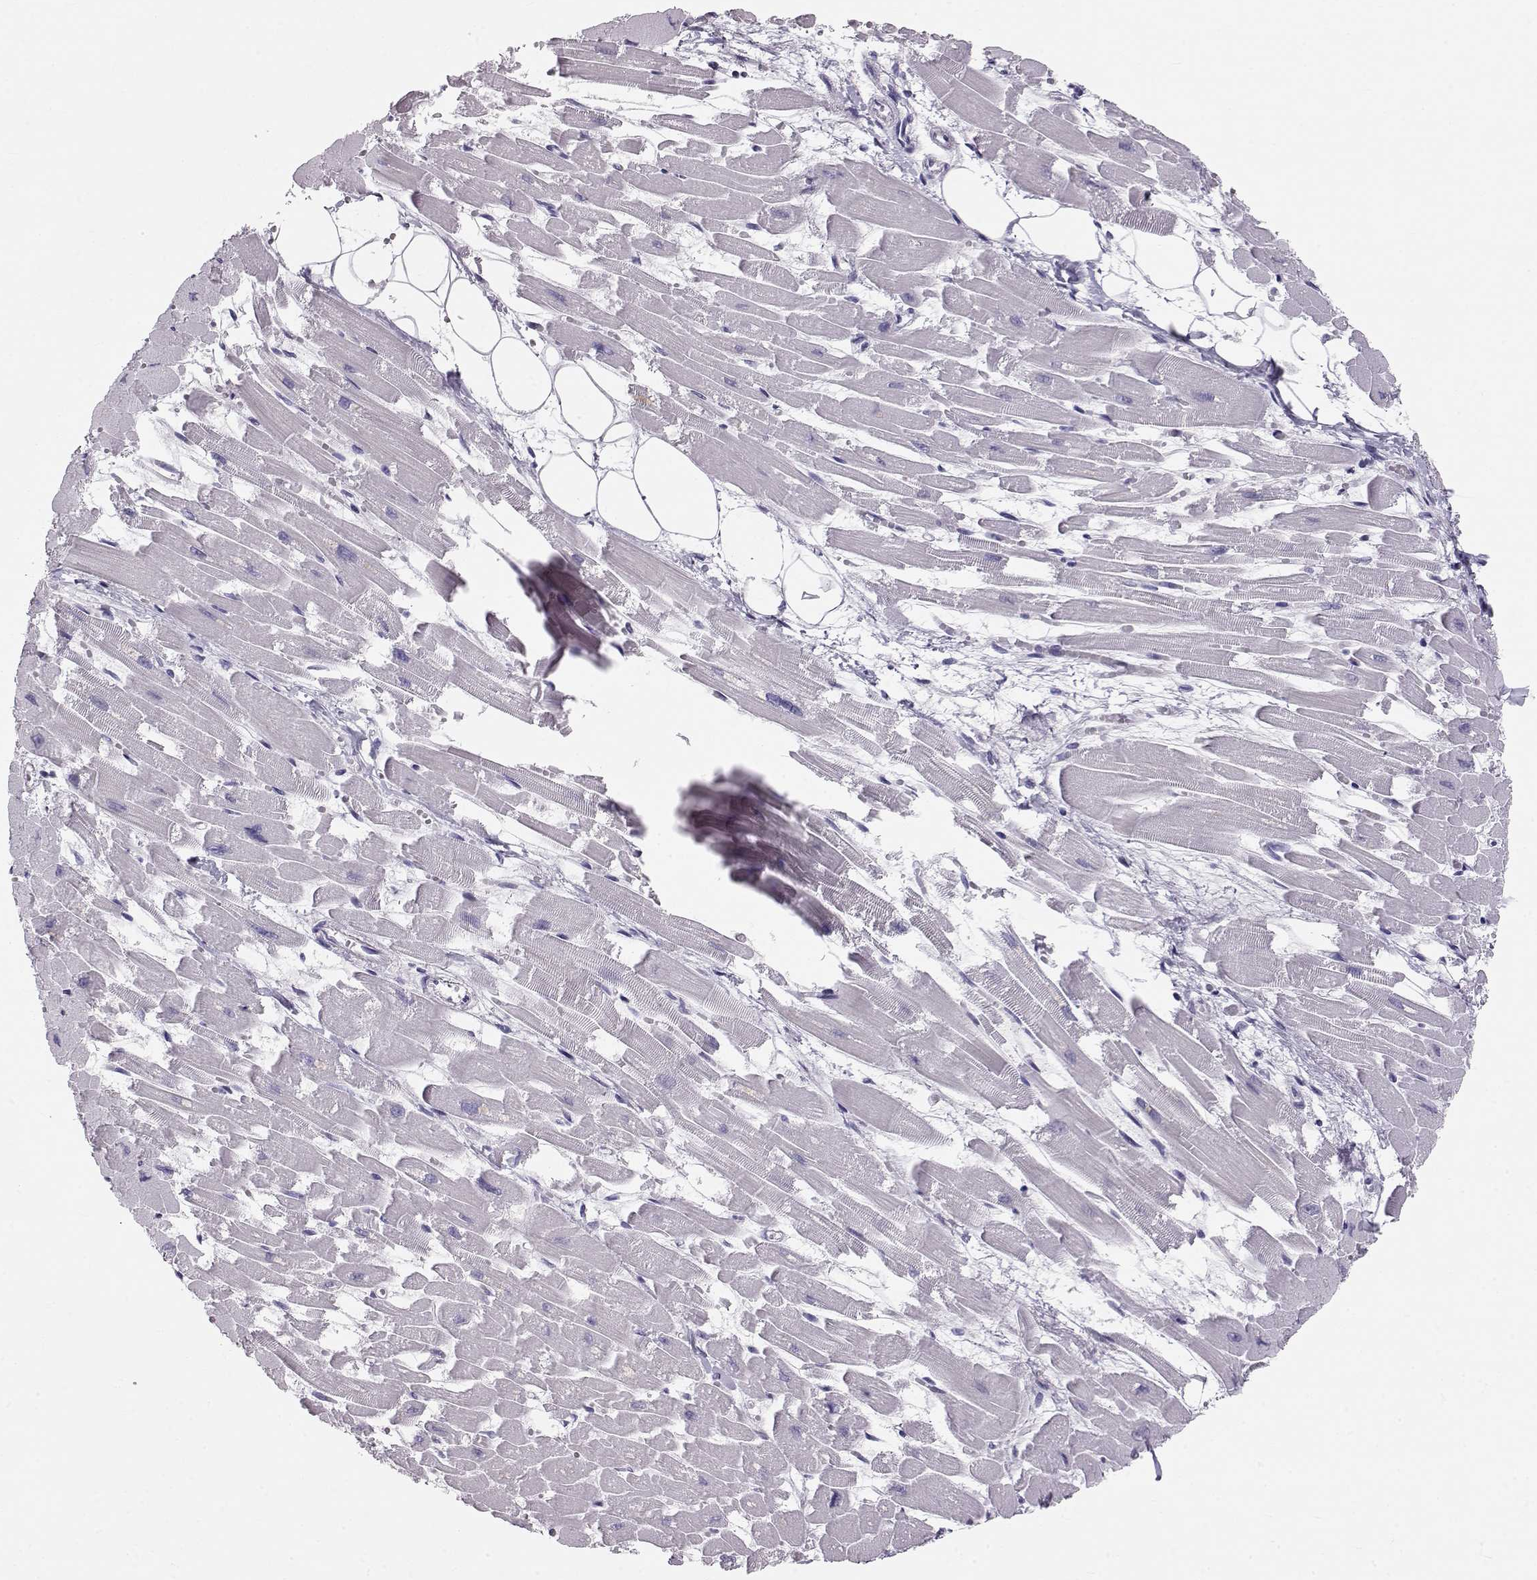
{"staining": {"intensity": "negative", "quantity": "none", "location": "none"}, "tissue": "heart muscle", "cell_type": "Cardiomyocytes", "image_type": "normal", "snomed": [{"axis": "morphology", "description": "Normal tissue, NOS"}, {"axis": "topography", "description": "Heart"}], "caption": "Immunohistochemistry (IHC) image of benign human heart muscle stained for a protein (brown), which exhibits no expression in cardiomyocytes. (IHC, brightfield microscopy, high magnification).", "gene": "RD3", "patient": {"sex": "female", "age": 52}}